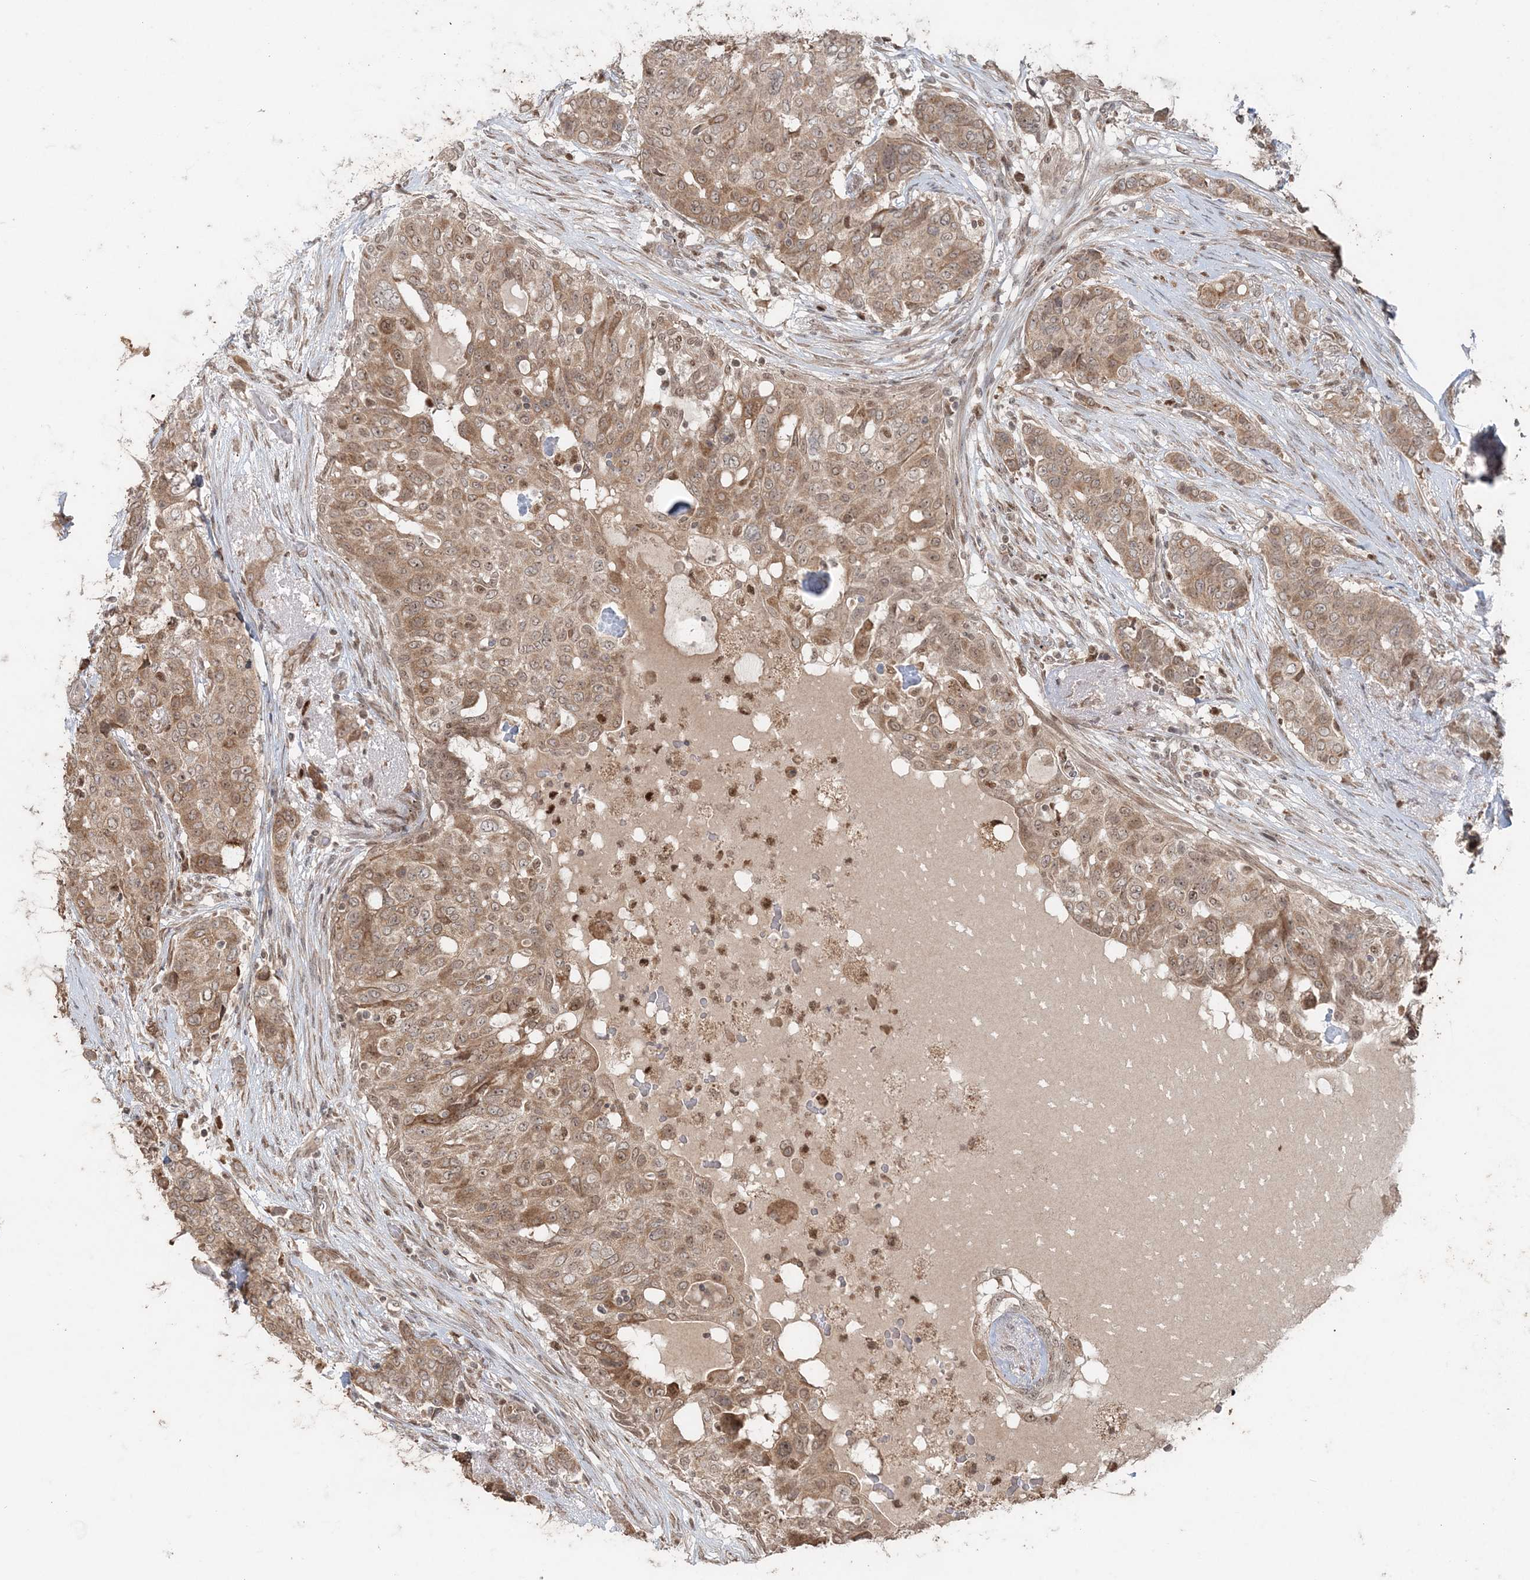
{"staining": {"intensity": "moderate", "quantity": ">75%", "location": "cytoplasmic/membranous,nuclear"}, "tissue": "breast cancer", "cell_type": "Tumor cells", "image_type": "cancer", "snomed": [{"axis": "morphology", "description": "Lobular carcinoma"}, {"axis": "topography", "description": "Breast"}], "caption": "Human breast cancer stained with a protein marker demonstrates moderate staining in tumor cells.", "gene": "SLU7", "patient": {"sex": "female", "age": 51}}